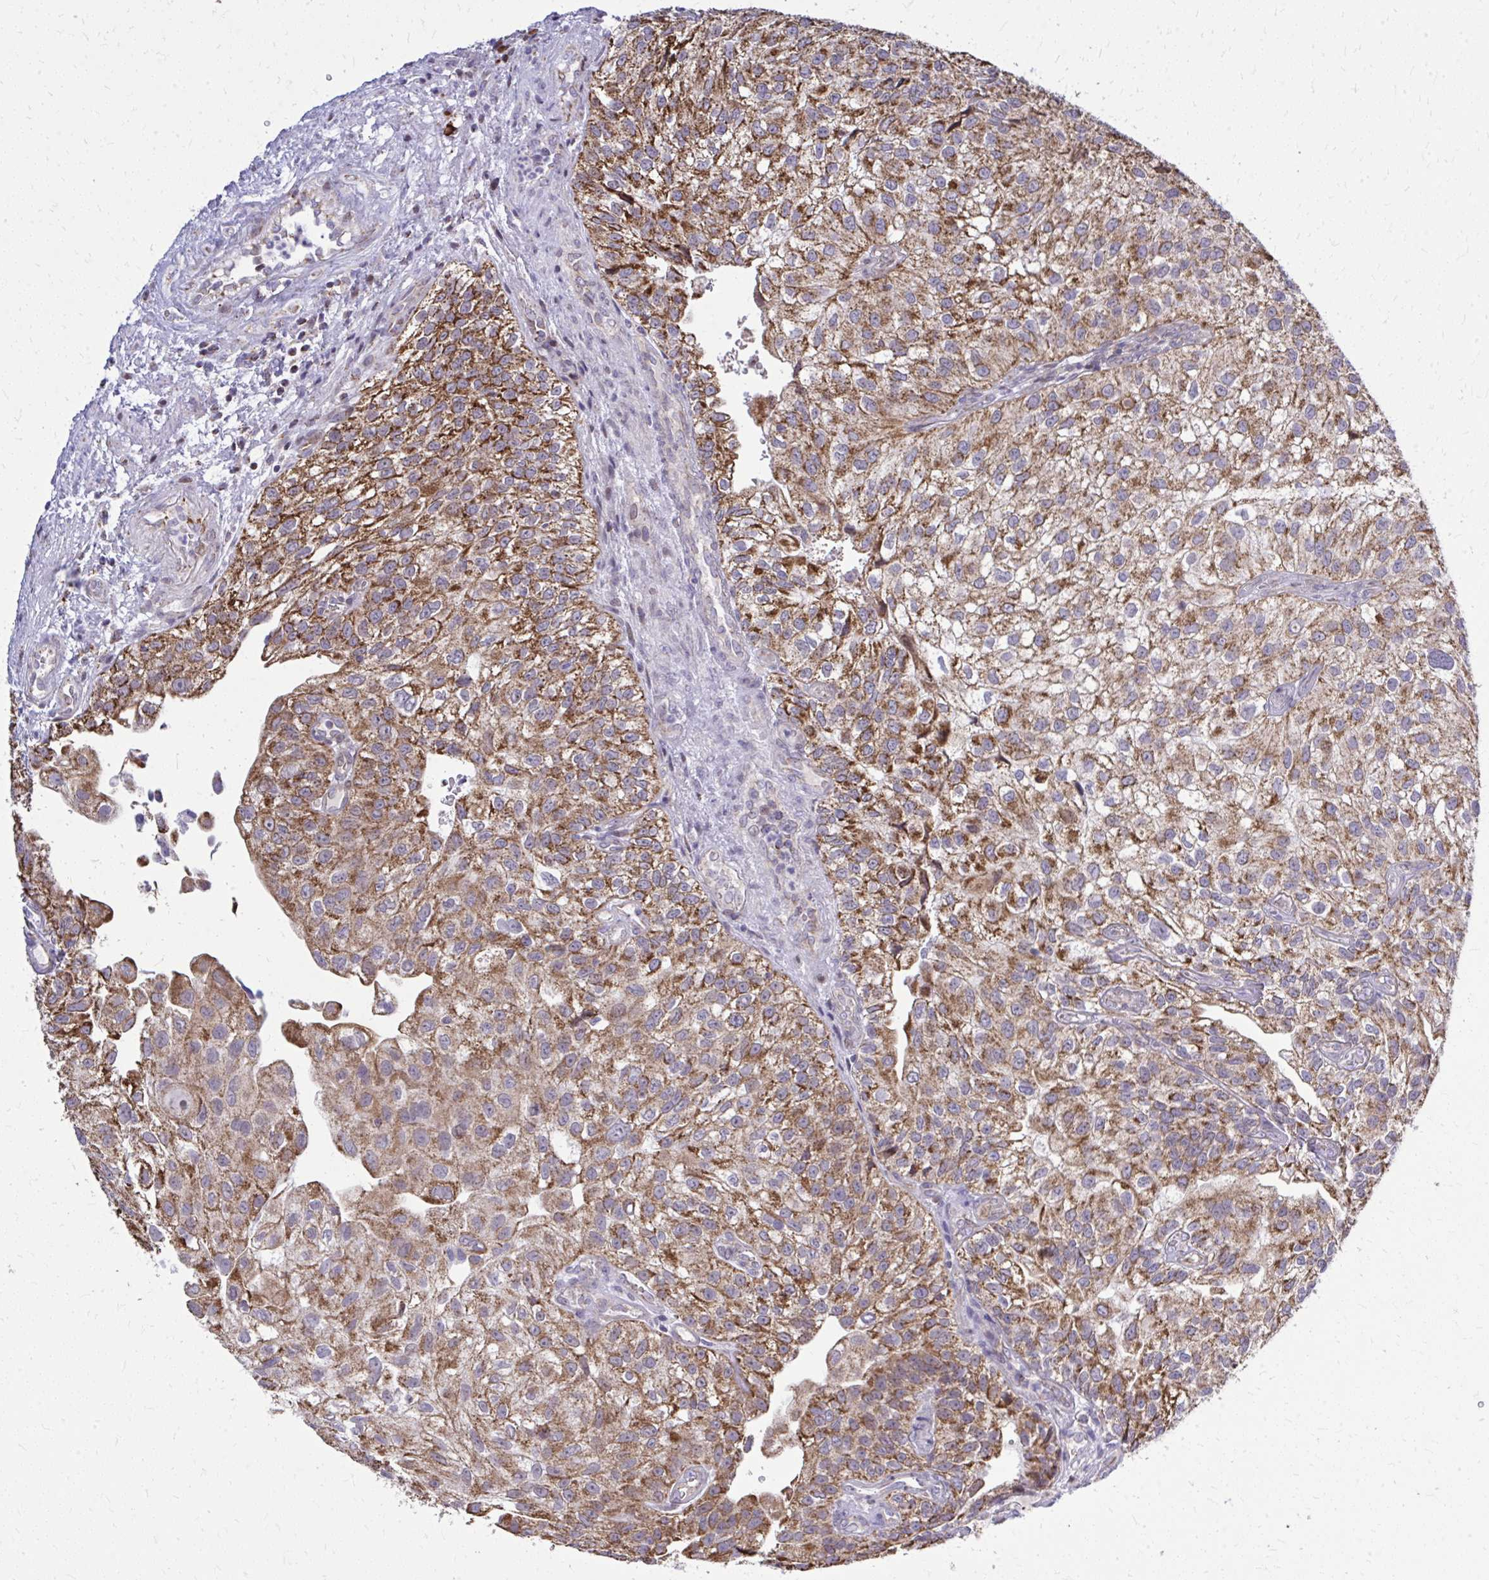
{"staining": {"intensity": "strong", "quantity": ">75%", "location": "cytoplasmic/membranous"}, "tissue": "urothelial cancer", "cell_type": "Tumor cells", "image_type": "cancer", "snomed": [{"axis": "morphology", "description": "Urothelial carcinoma, NOS"}, {"axis": "topography", "description": "Urinary bladder"}], "caption": "The histopathology image exhibits staining of transitional cell carcinoma, revealing strong cytoplasmic/membranous protein staining (brown color) within tumor cells.", "gene": "ZNF362", "patient": {"sex": "male", "age": 87}}